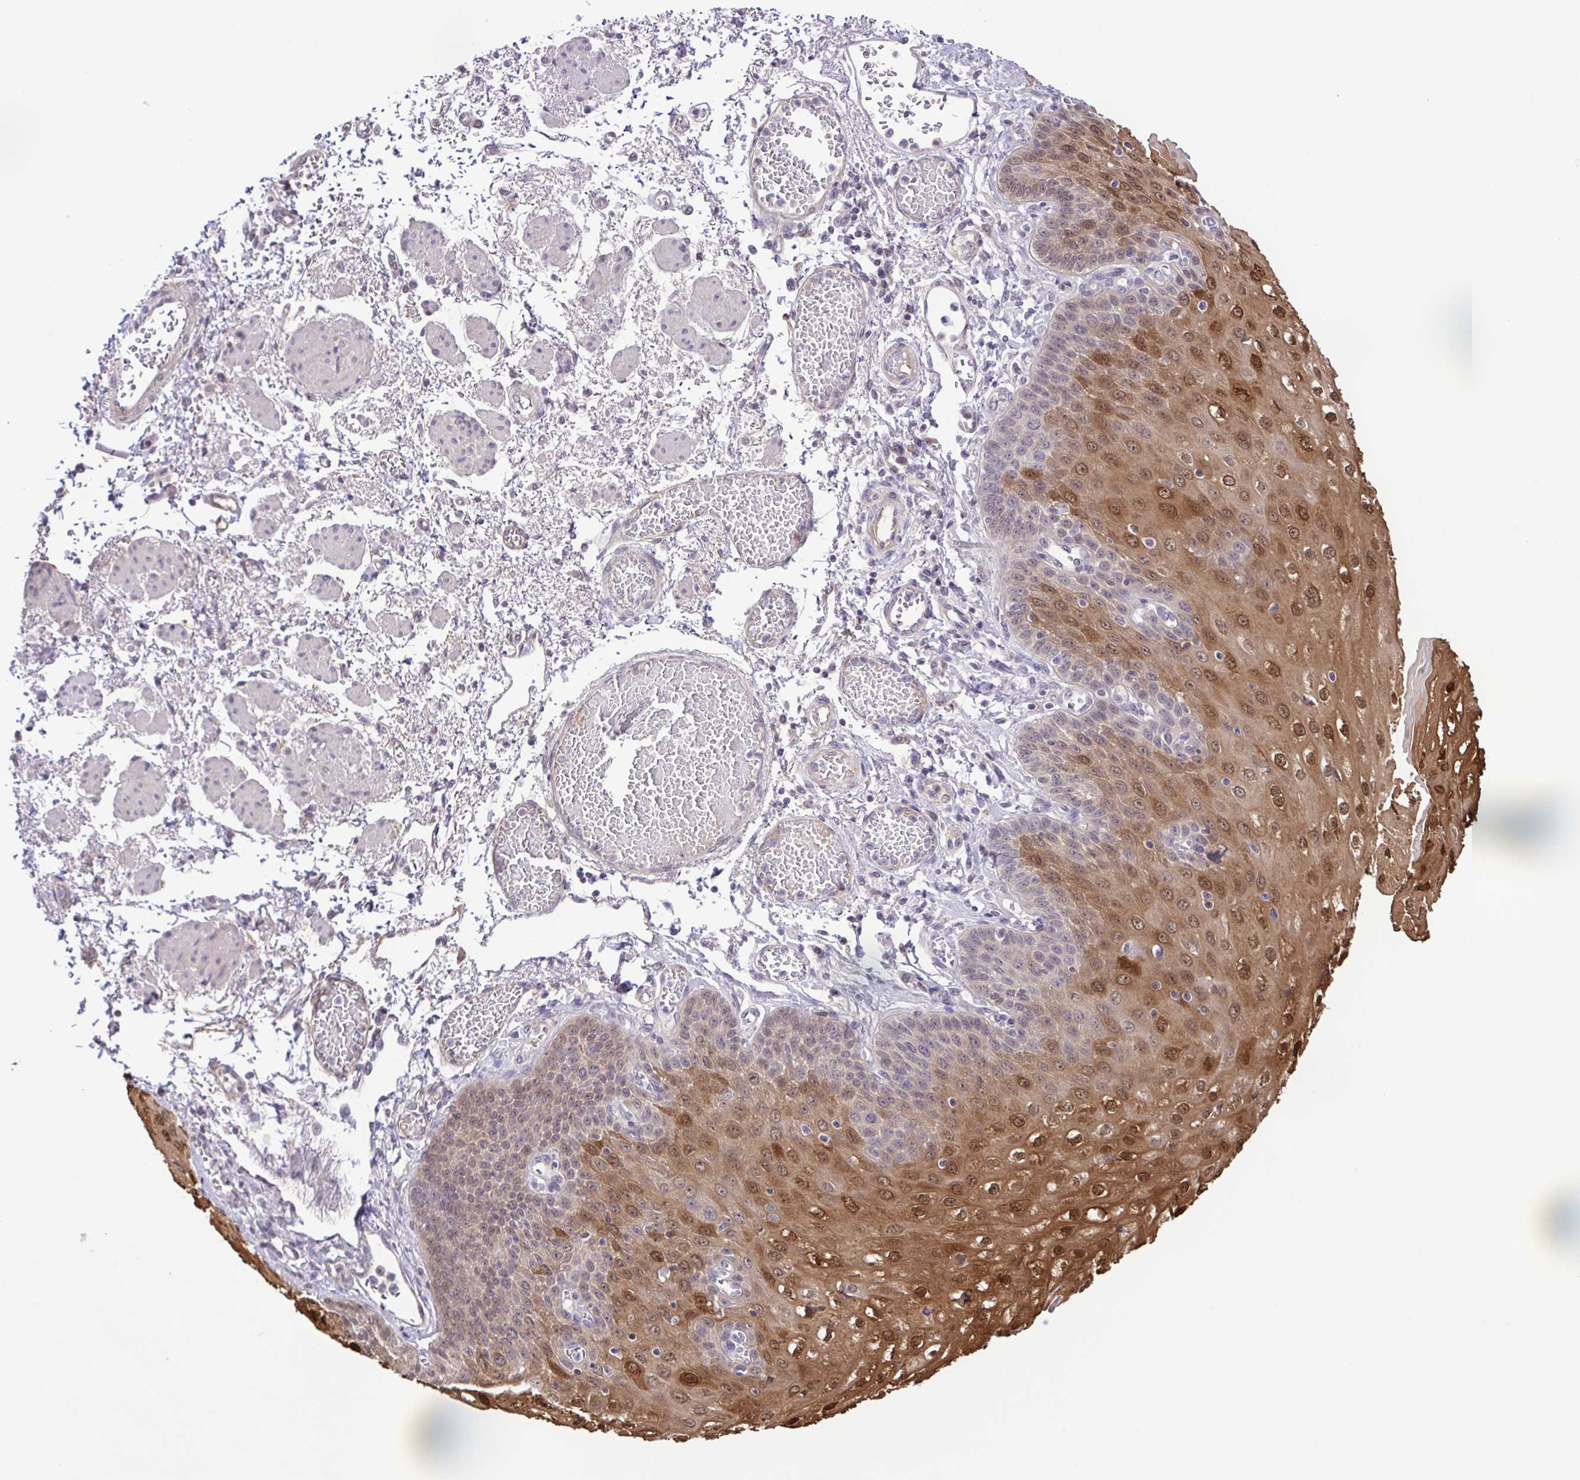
{"staining": {"intensity": "strong", "quantity": "25%-75%", "location": "cytoplasmic/membranous,nuclear"}, "tissue": "esophagus", "cell_type": "Squamous epithelial cells", "image_type": "normal", "snomed": [{"axis": "morphology", "description": "Normal tissue, NOS"}, {"axis": "morphology", "description": "Adenocarcinoma, NOS"}, {"axis": "topography", "description": "Esophagus"}], "caption": "Normal esophagus displays strong cytoplasmic/membranous,nuclear staining in about 25%-75% of squamous epithelial cells, visualized by immunohistochemistry.", "gene": "IL1RN", "patient": {"sex": "male", "age": 81}}